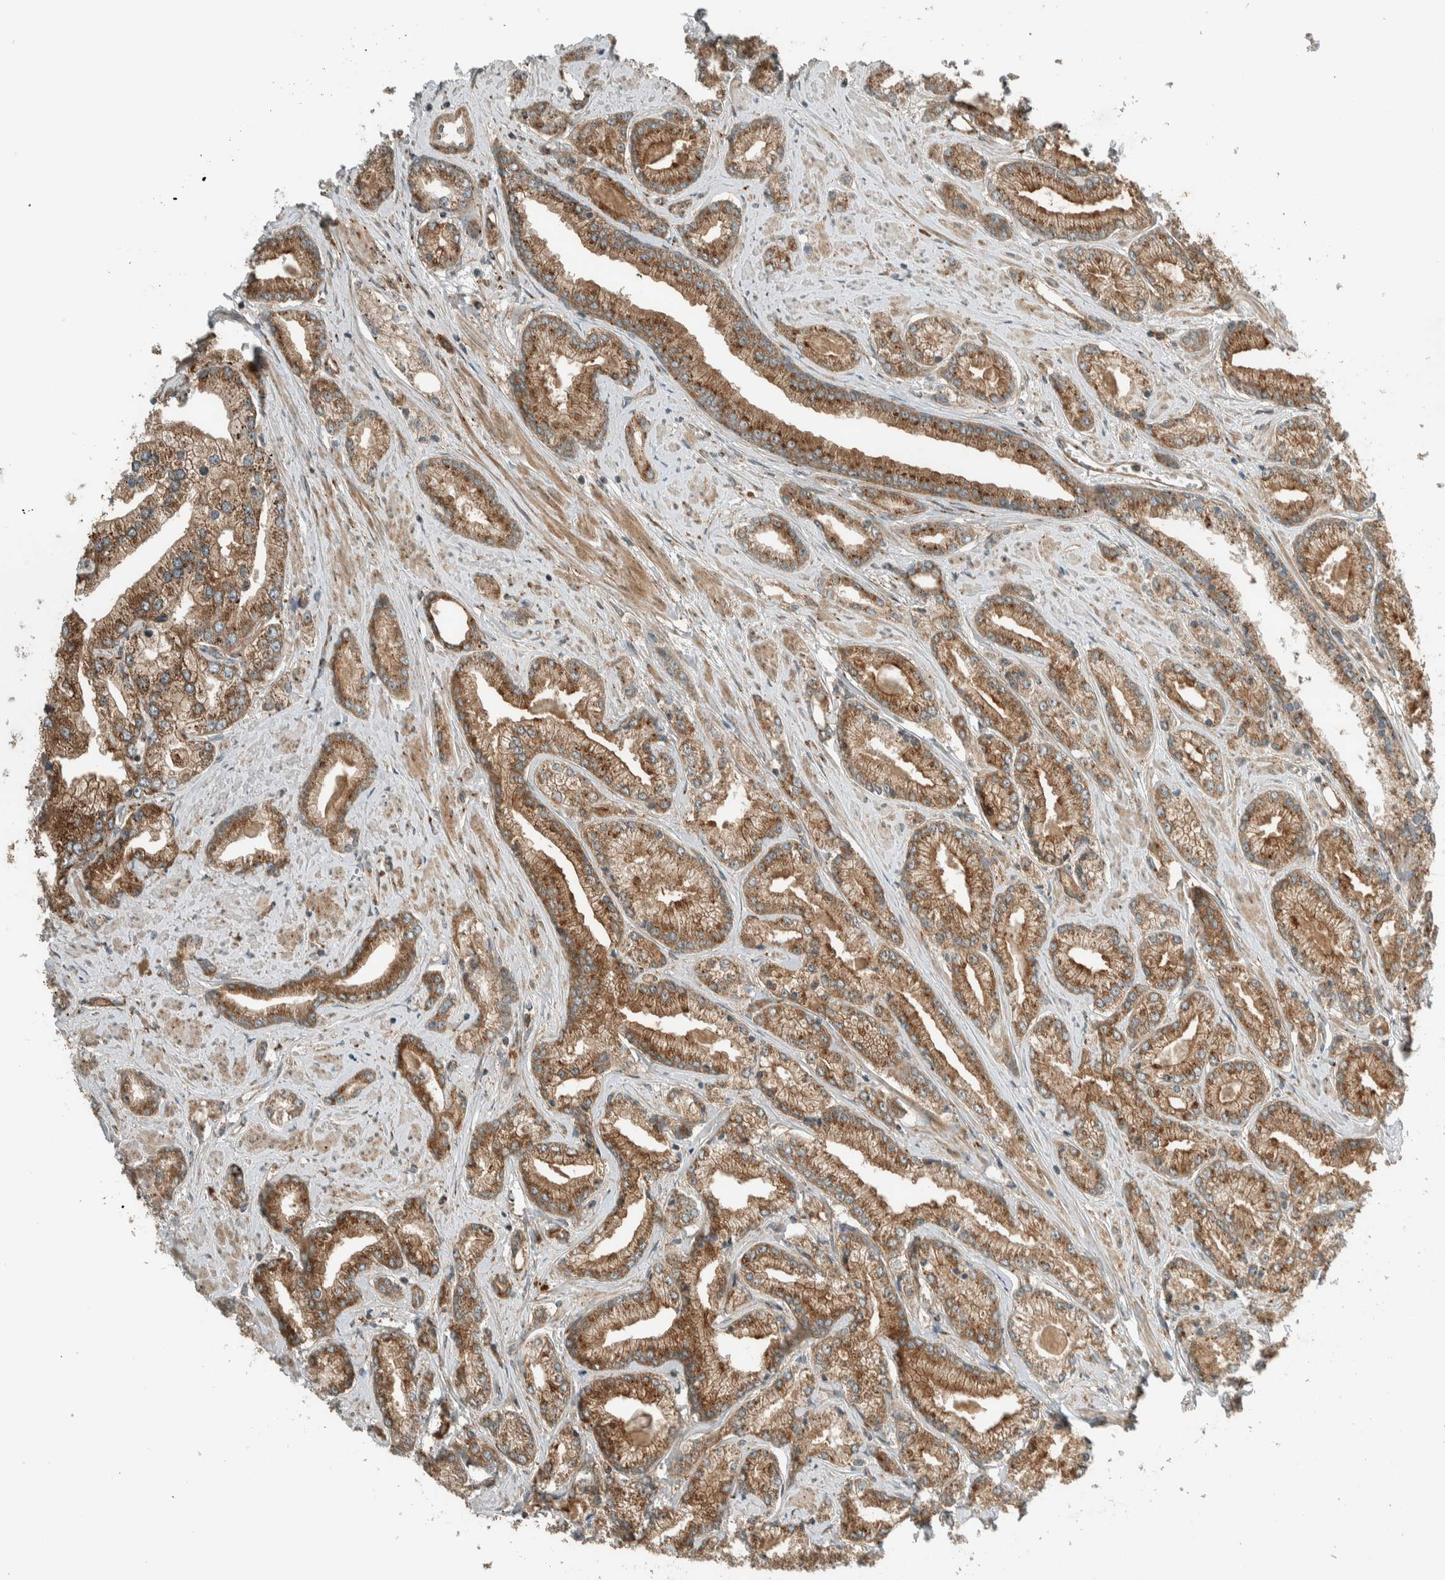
{"staining": {"intensity": "strong", "quantity": "25%-75%", "location": "cytoplasmic/membranous"}, "tissue": "prostate cancer", "cell_type": "Tumor cells", "image_type": "cancer", "snomed": [{"axis": "morphology", "description": "Adenocarcinoma, Low grade"}, {"axis": "topography", "description": "Prostate"}], "caption": "Immunohistochemical staining of human prostate cancer reveals high levels of strong cytoplasmic/membranous protein staining in approximately 25%-75% of tumor cells. Nuclei are stained in blue.", "gene": "EXOC7", "patient": {"sex": "male", "age": 62}}